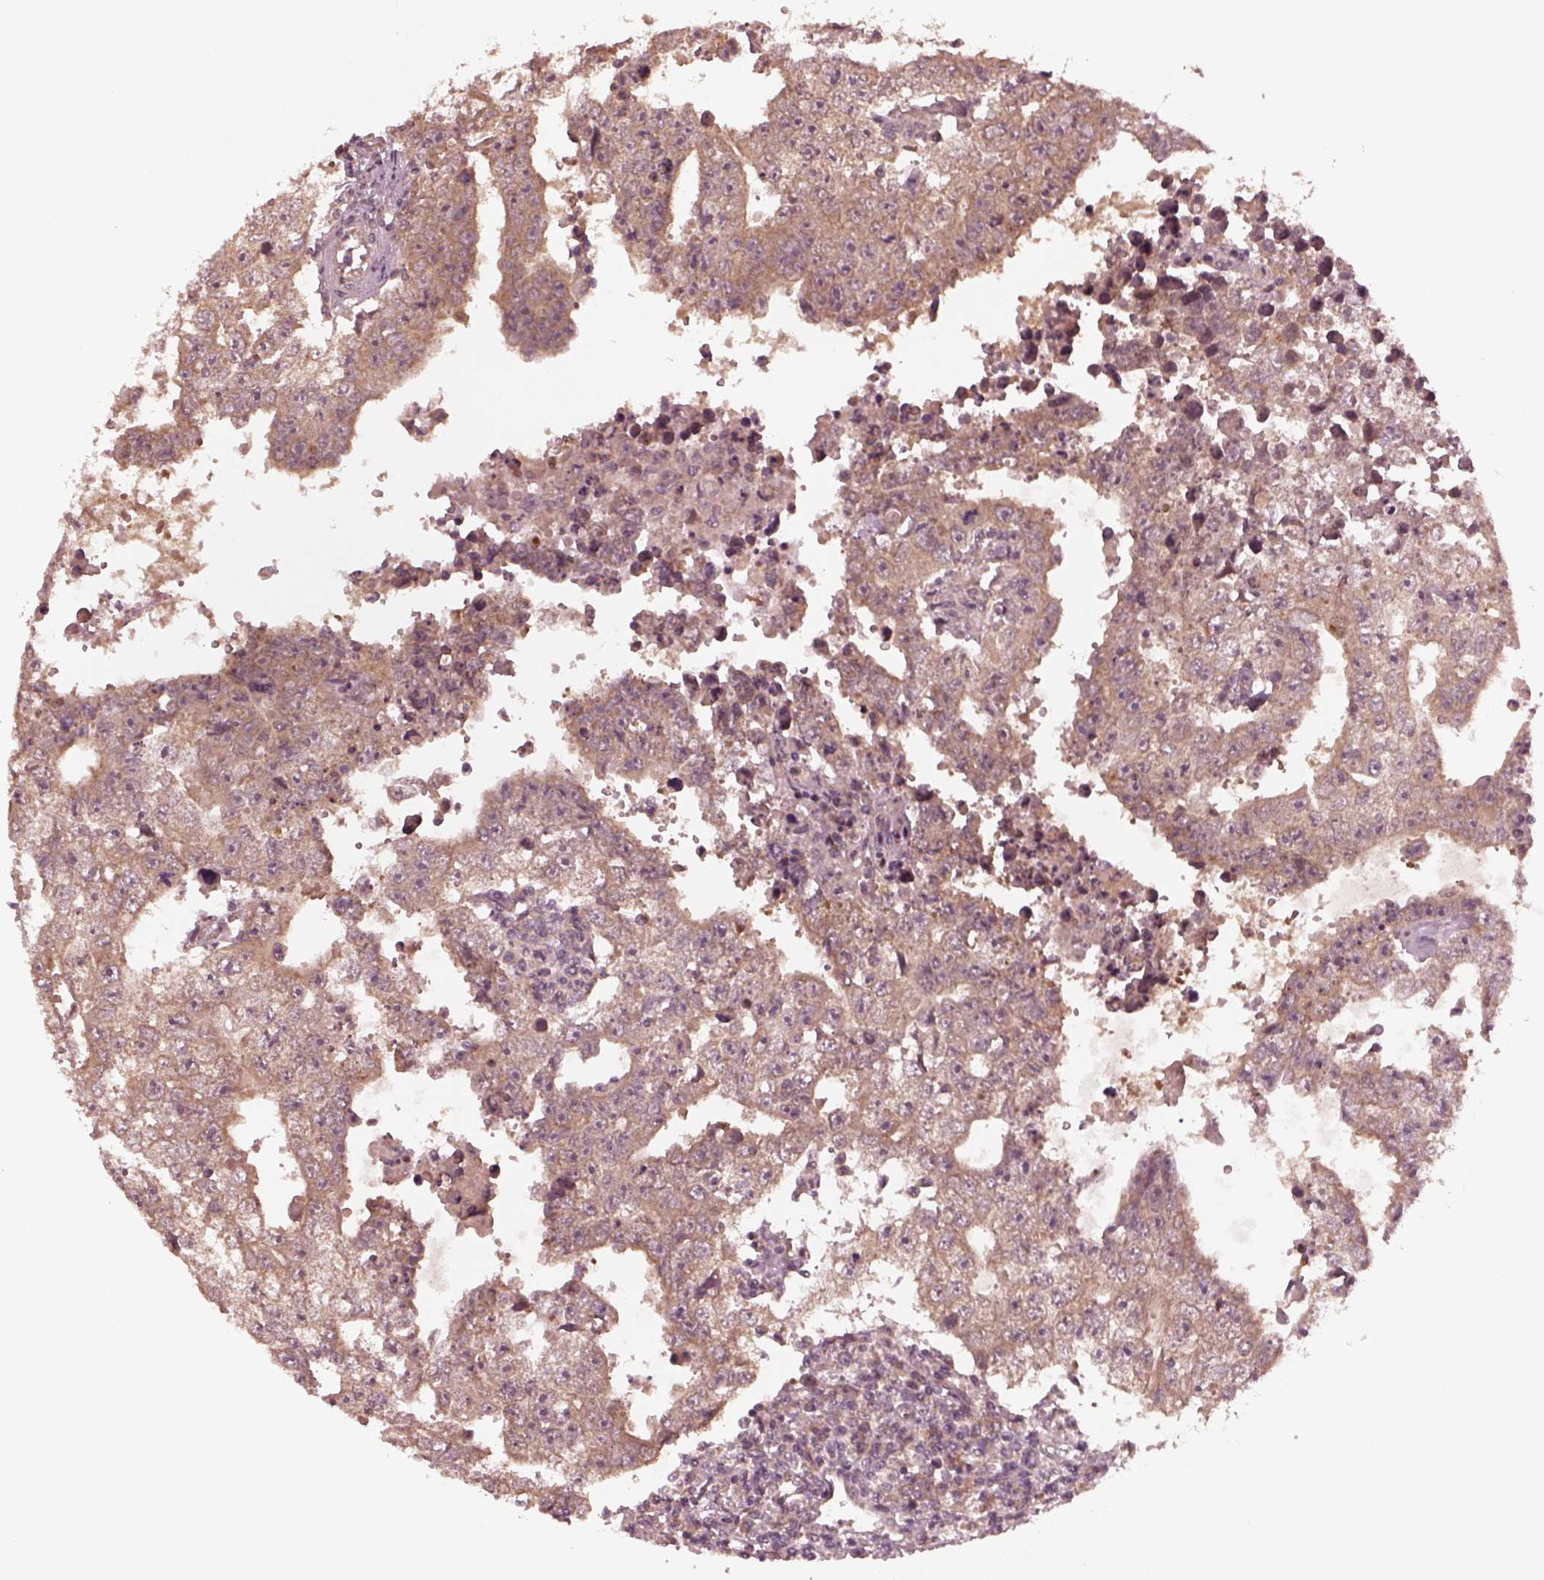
{"staining": {"intensity": "weak", "quantity": "25%-75%", "location": "cytoplasmic/membranous"}, "tissue": "testis cancer", "cell_type": "Tumor cells", "image_type": "cancer", "snomed": [{"axis": "morphology", "description": "Carcinoma, Embryonal, NOS"}, {"axis": "topography", "description": "Testis"}], "caption": "Immunohistochemistry (IHC) micrograph of human testis cancer stained for a protein (brown), which displays low levels of weak cytoplasmic/membranous positivity in about 25%-75% of tumor cells.", "gene": "FAF2", "patient": {"sex": "male", "age": 36}}